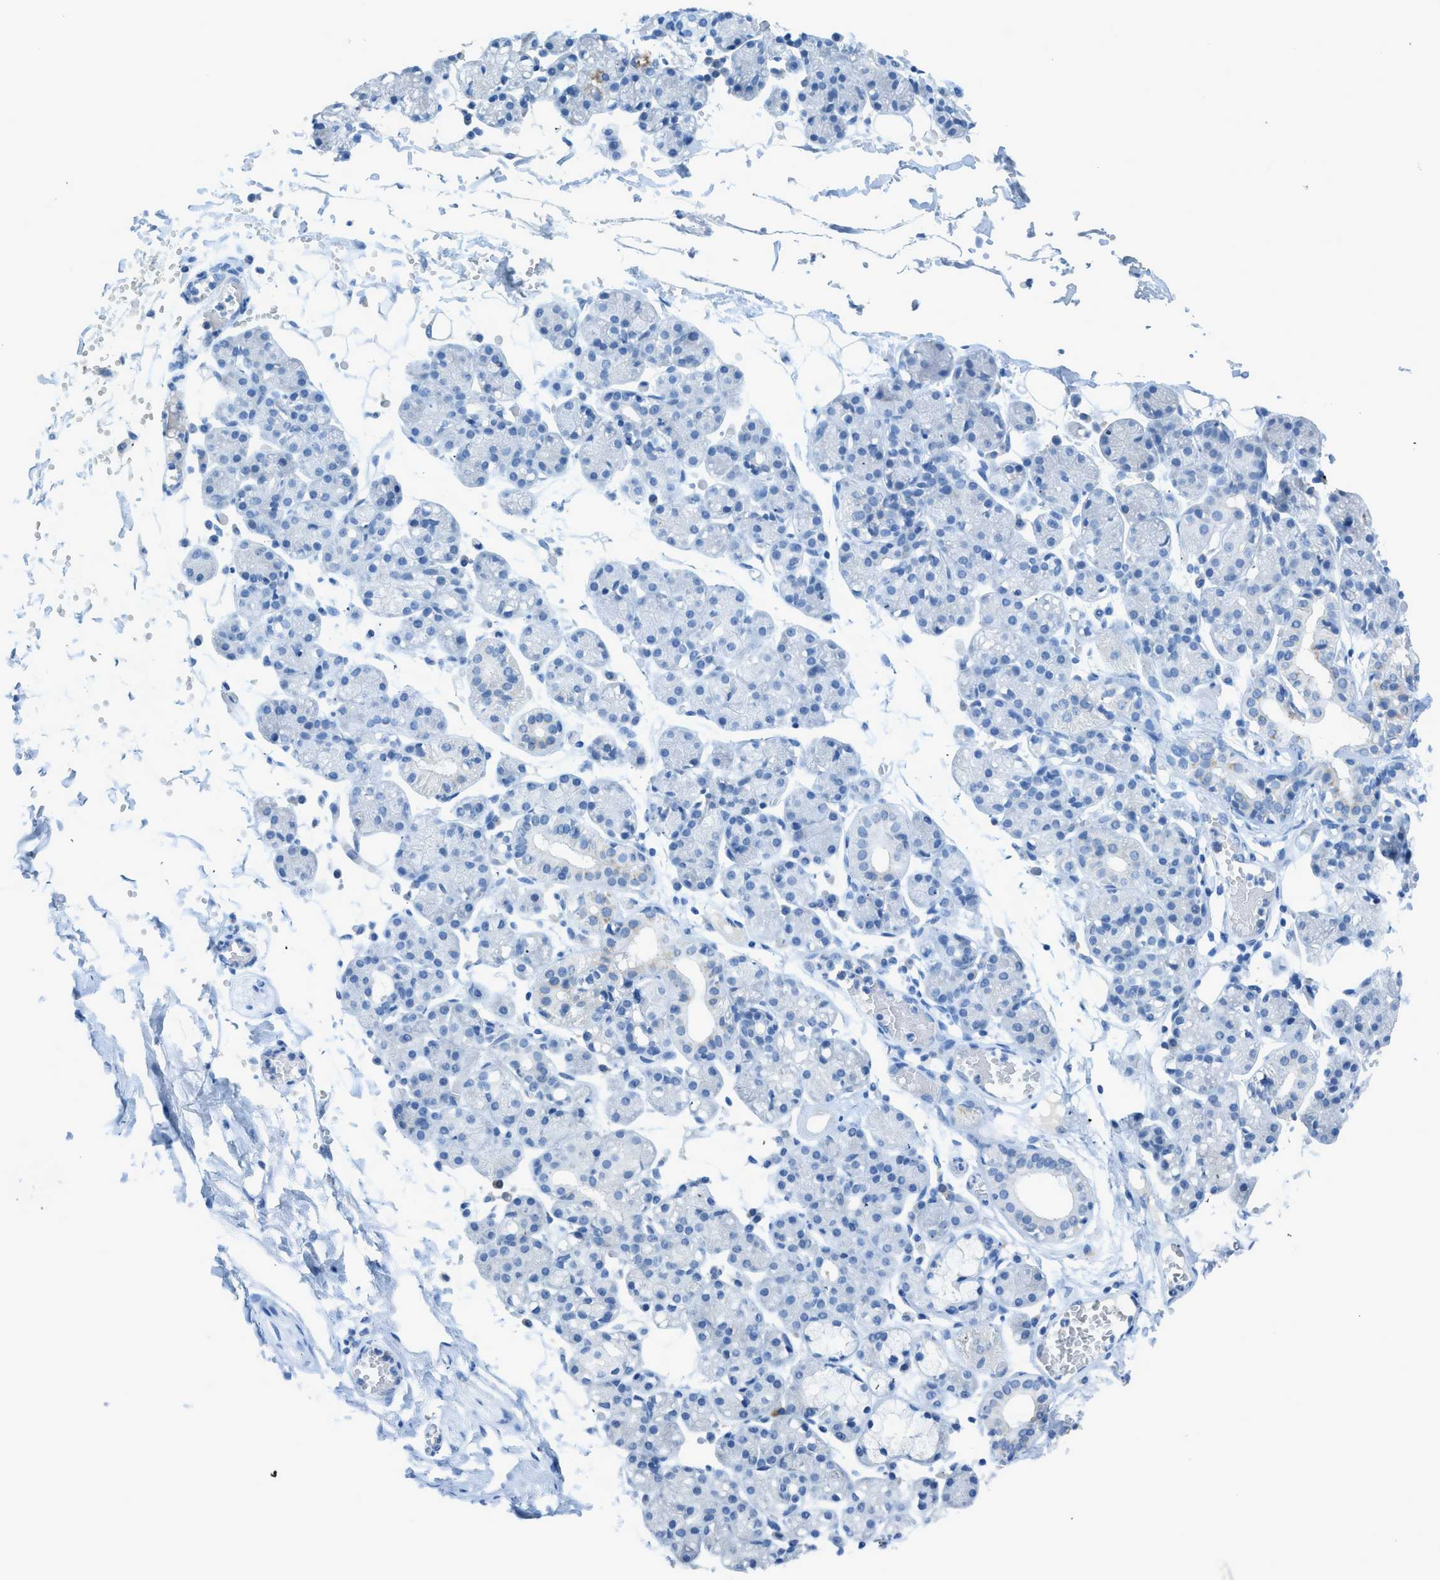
{"staining": {"intensity": "negative", "quantity": "none", "location": "none"}, "tissue": "salivary gland", "cell_type": "Glandular cells", "image_type": "normal", "snomed": [{"axis": "morphology", "description": "Normal tissue, NOS"}, {"axis": "topography", "description": "Salivary gland"}], "caption": "The photomicrograph shows no significant expression in glandular cells of salivary gland.", "gene": "ACAN", "patient": {"sex": "male", "age": 63}}